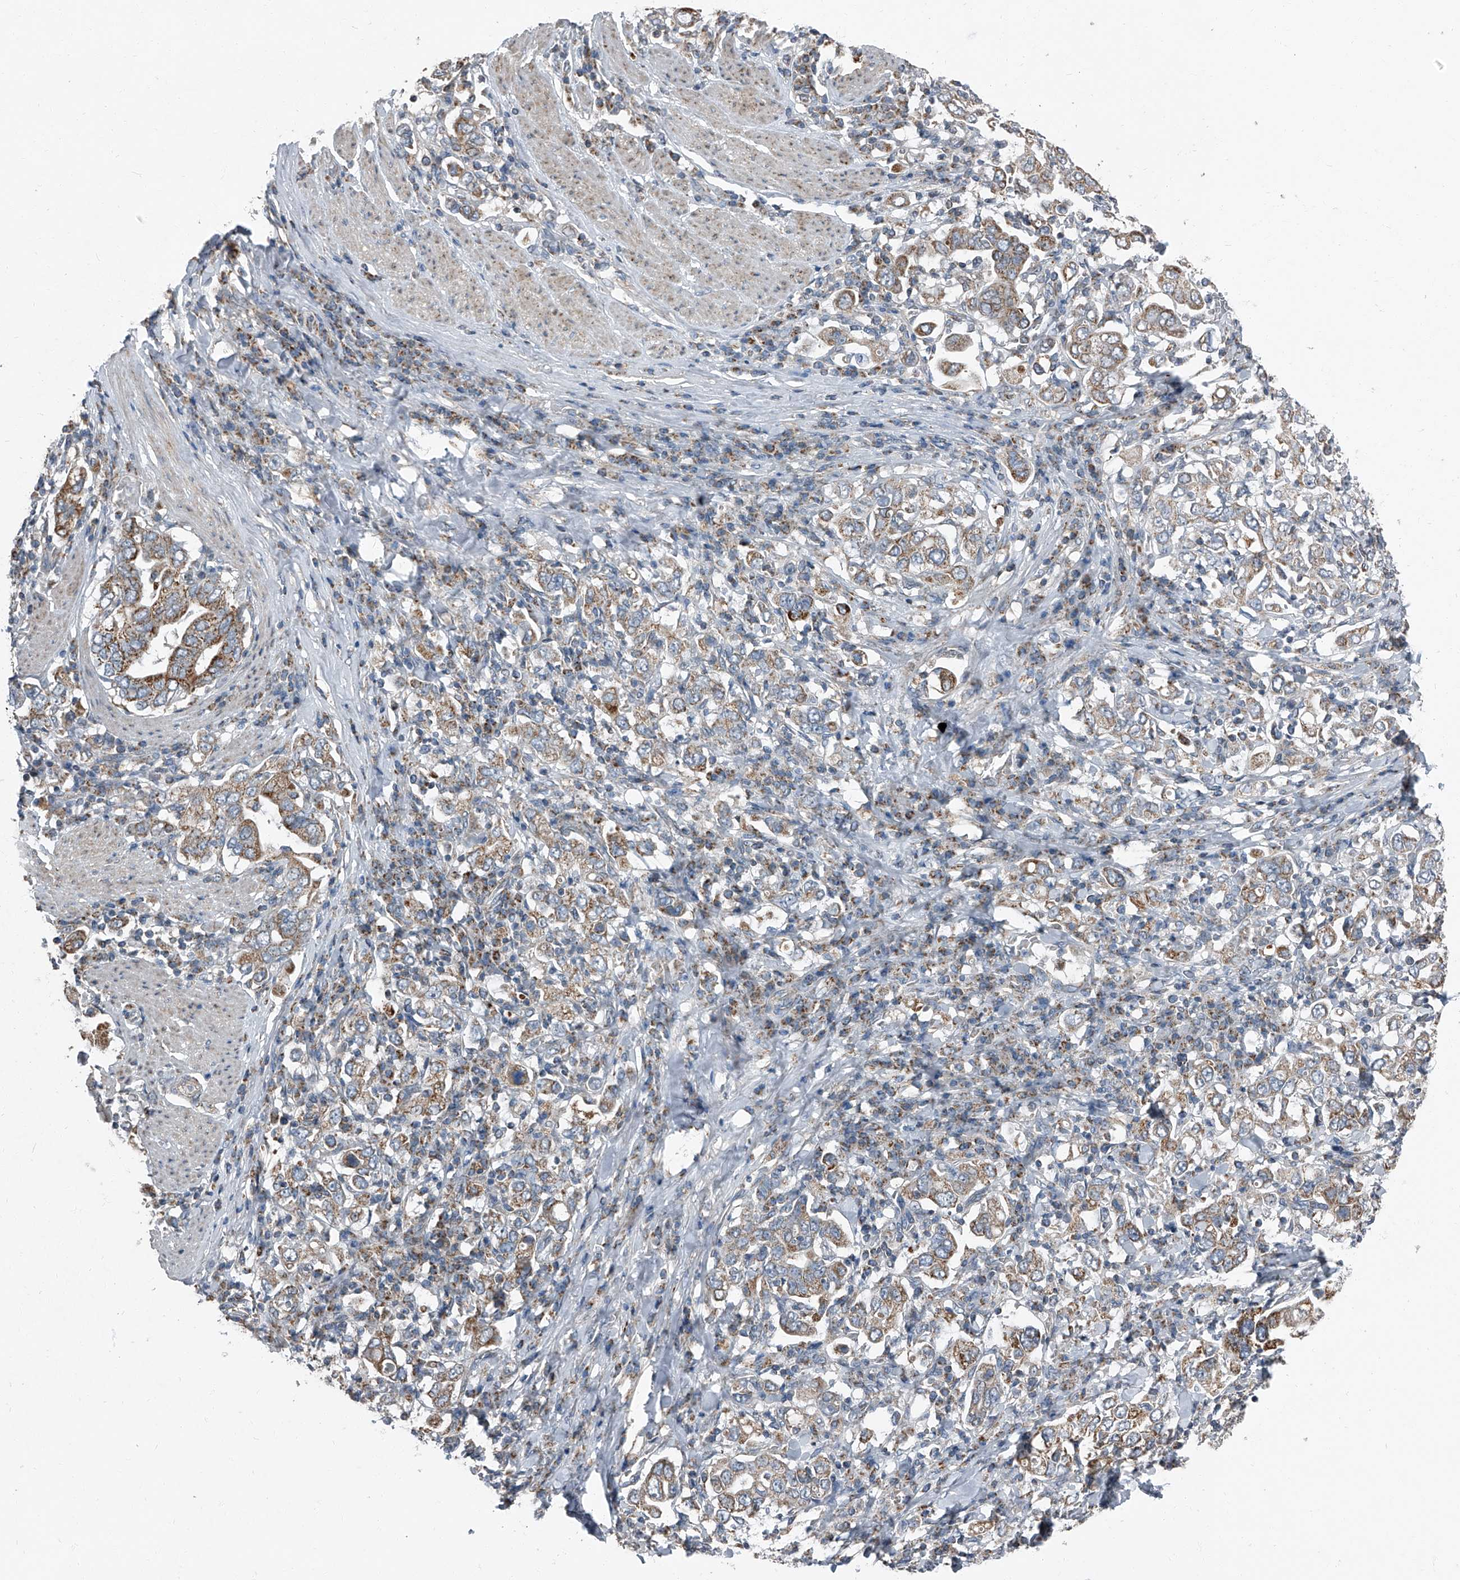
{"staining": {"intensity": "moderate", "quantity": ">75%", "location": "cytoplasmic/membranous"}, "tissue": "stomach cancer", "cell_type": "Tumor cells", "image_type": "cancer", "snomed": [{"axis": "morphology", "description": "Adenocarcinoma, NOS"}, {"axis": "topography", "description": "Stomach, upper"}], "caption": "A medium amount of moderate cytoplasmic/membranous positivity is identified in about >75% of tumor cells in stomach cancer tissue. Nuclei are stained in blue.", "gene": "CHRNA7", "patient": {"sex": "male", "age": 62}}